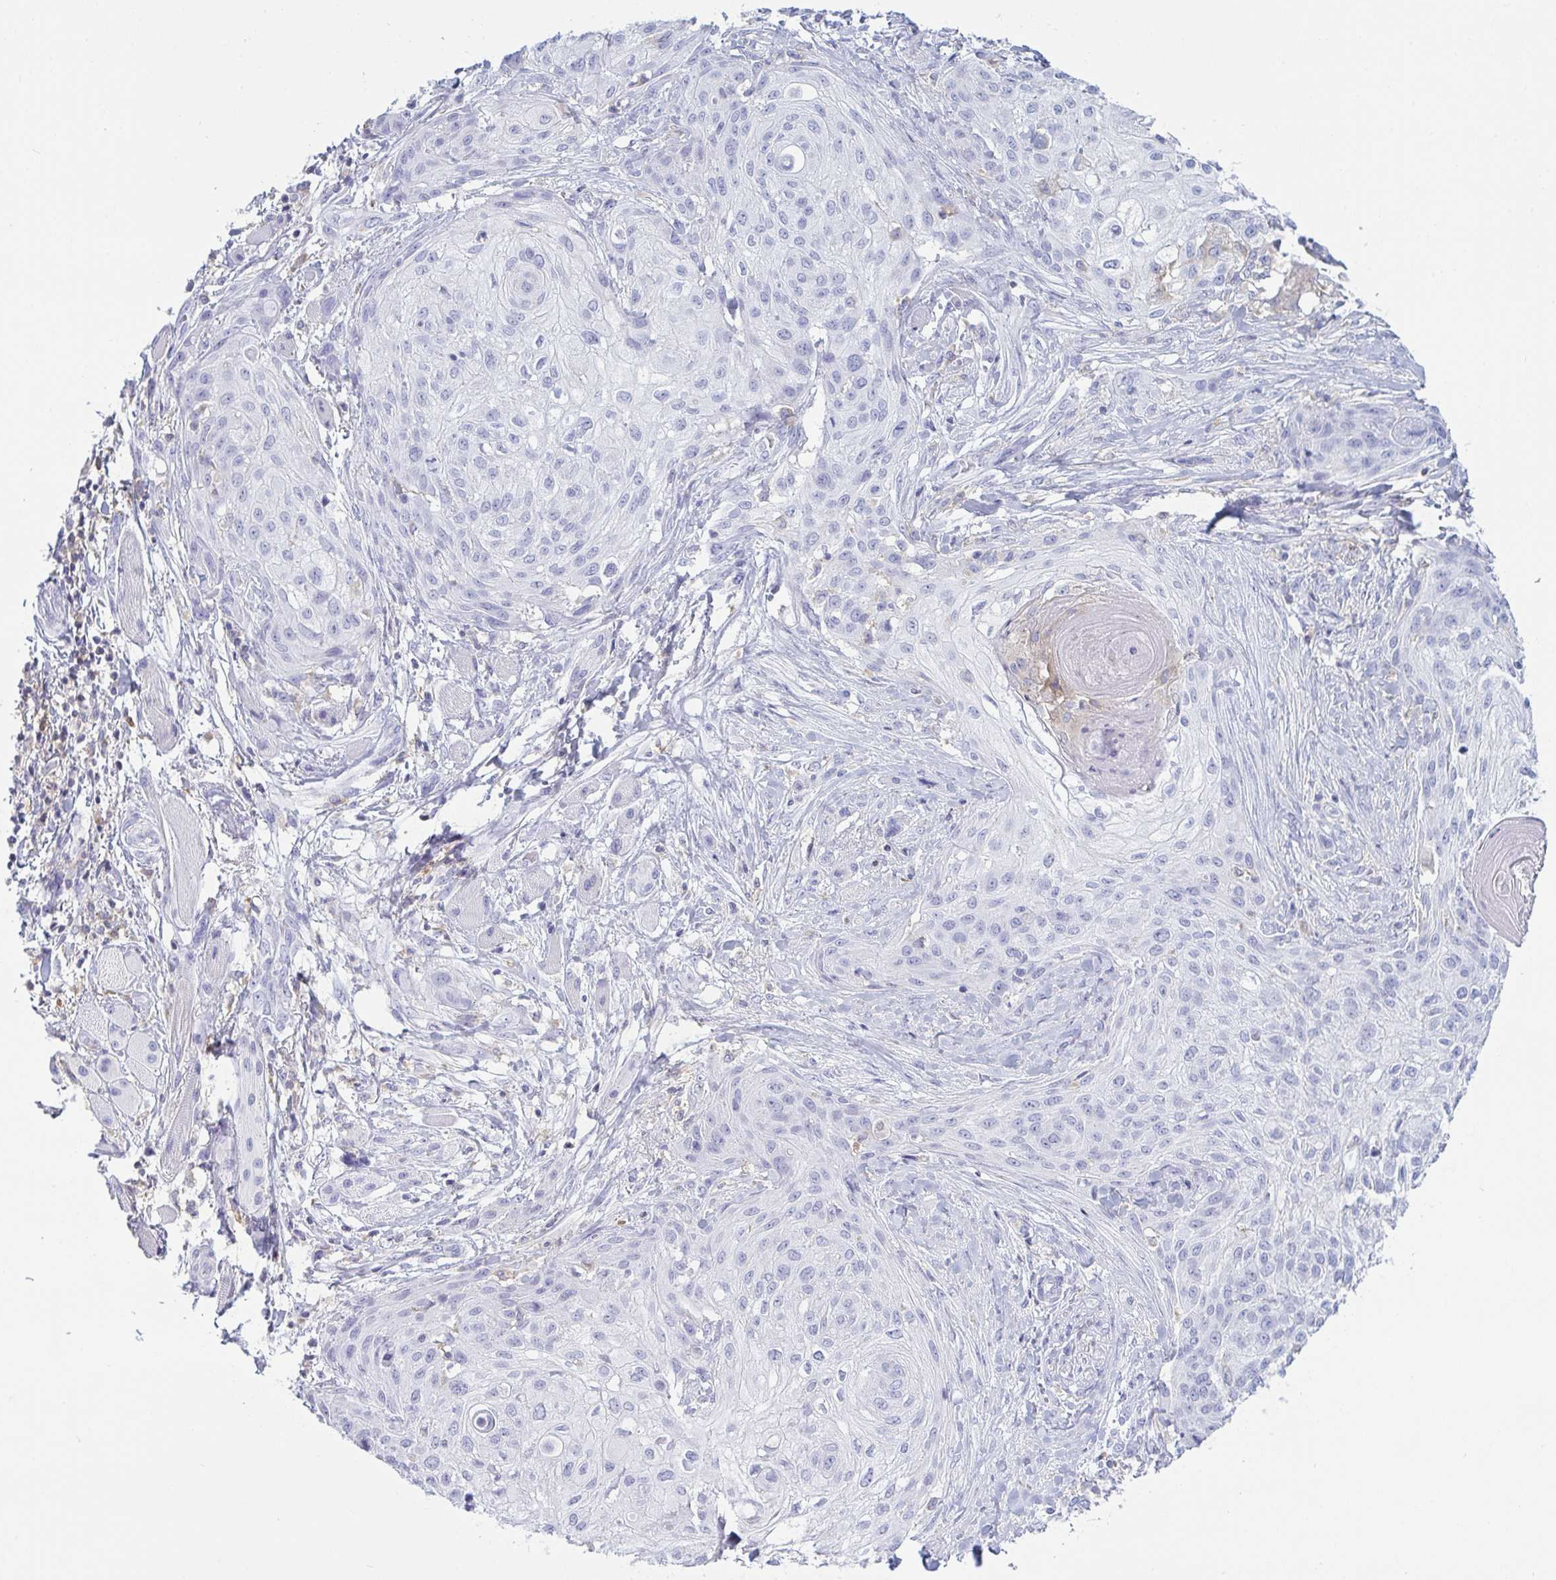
{"staining": {"intensity": "negative", "quantity": "none", "location": "none"}, "tissue": "skin cancer", "cell_type": "Tumor cells", "image_type": "cancer", "snomed": [{"axis": "morphology", "description": "Squamous cell carcinoma, NOS"}, {"axis": "topography", "description": "Skin"}], "caption": "Protein analysis of squamous cell carcinoma (skin) displays no significant staining in tumor cells.", "gene": "MYO1F", "patient": {"sex": "female", "age": 87}}